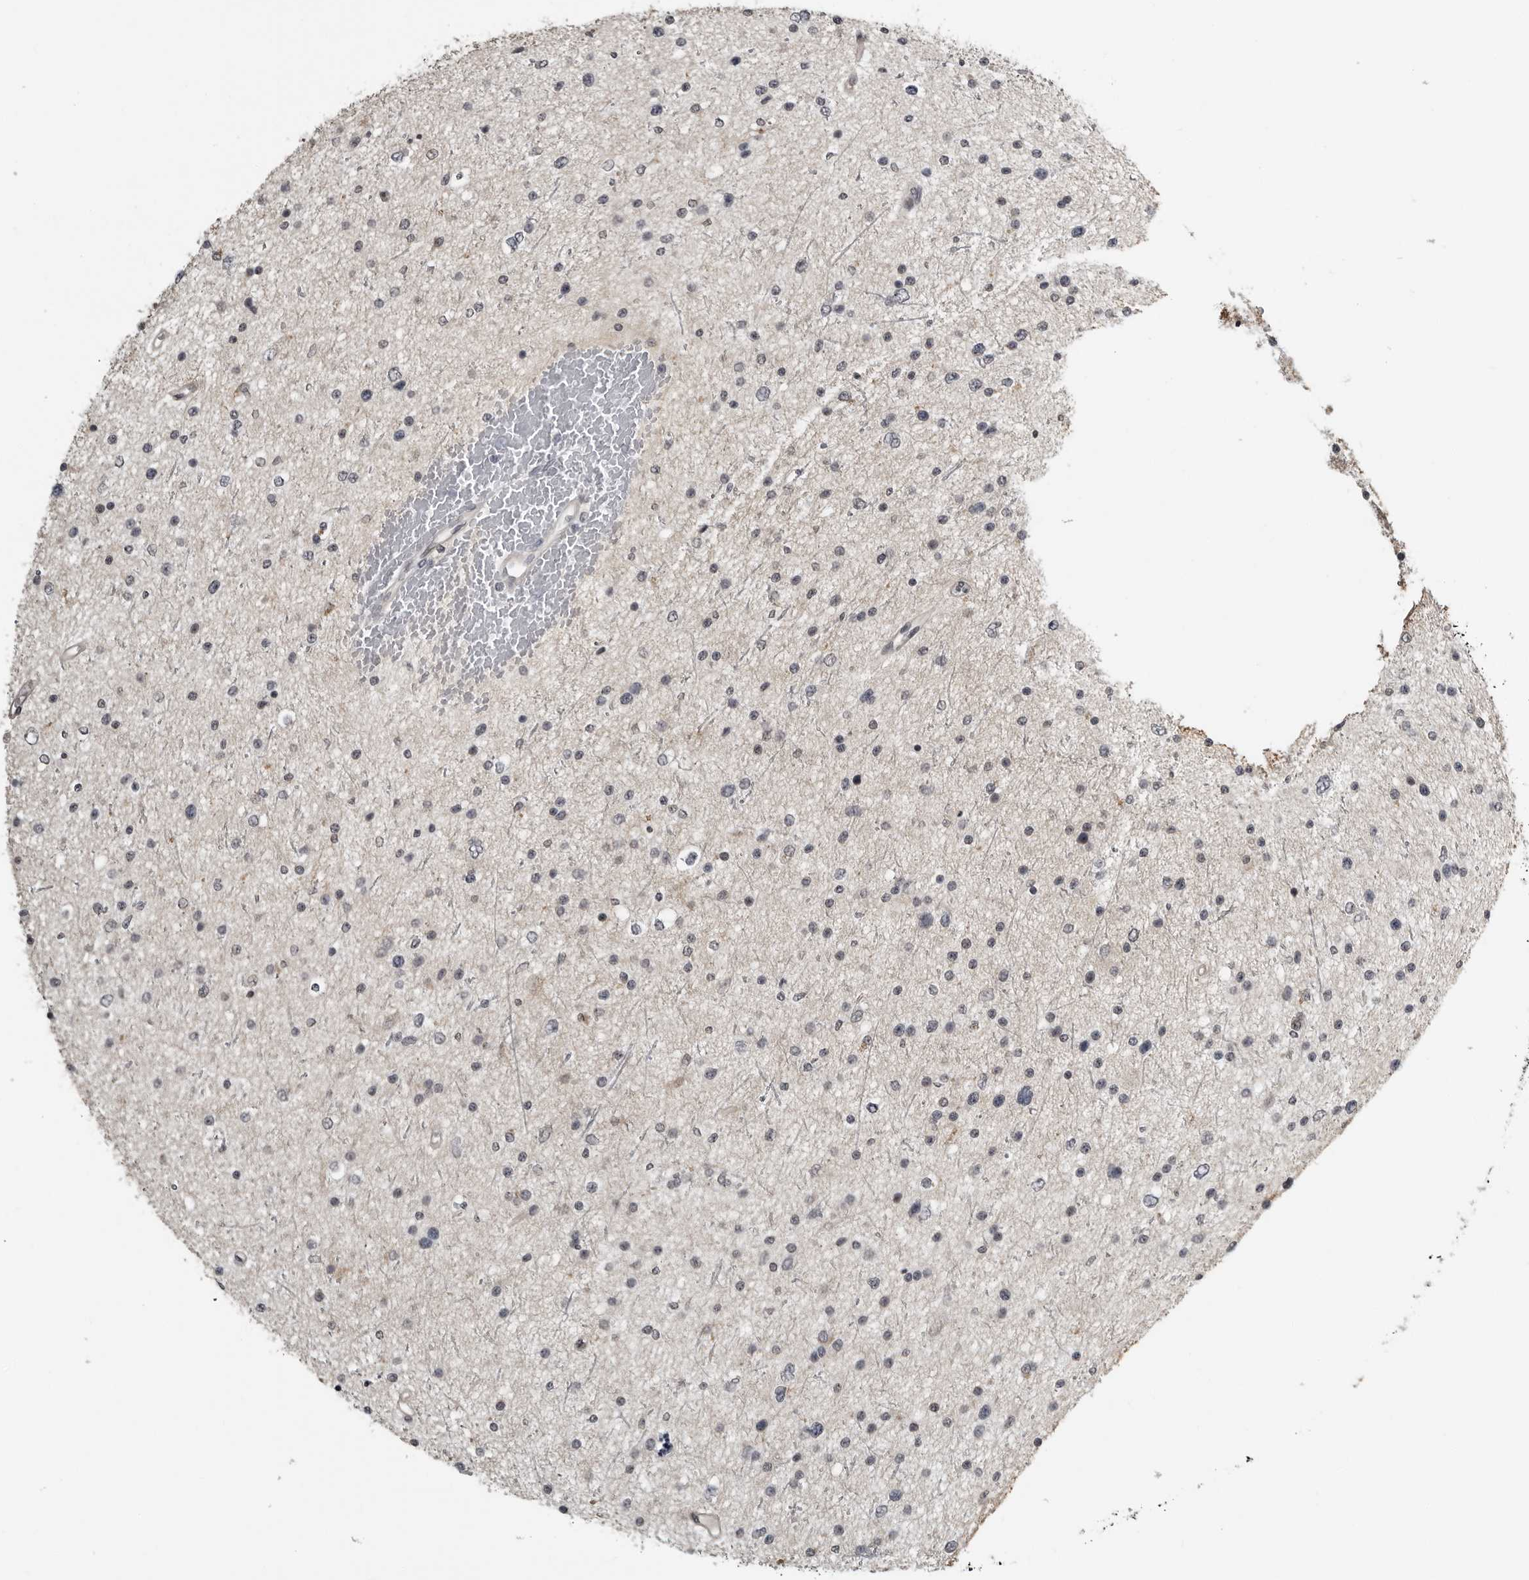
{"staining": {"intensity": "negative", "quantity": "none", "location": "none"}, "tissue": "glioma", "cell_type": "Tumor cells", "image_type": "cancer", "snomed": [{"axis": "morphology", "description": "Glioma, malignant, Low grade"}, {"axis": "topography", "description": "Brain"}], "caption": "A histopathology image of glioma stained for a protein exhibits no brown staining in tumor cells.", "gene": "PRRX2", "patient": {"sex": "female", "age": 37}}